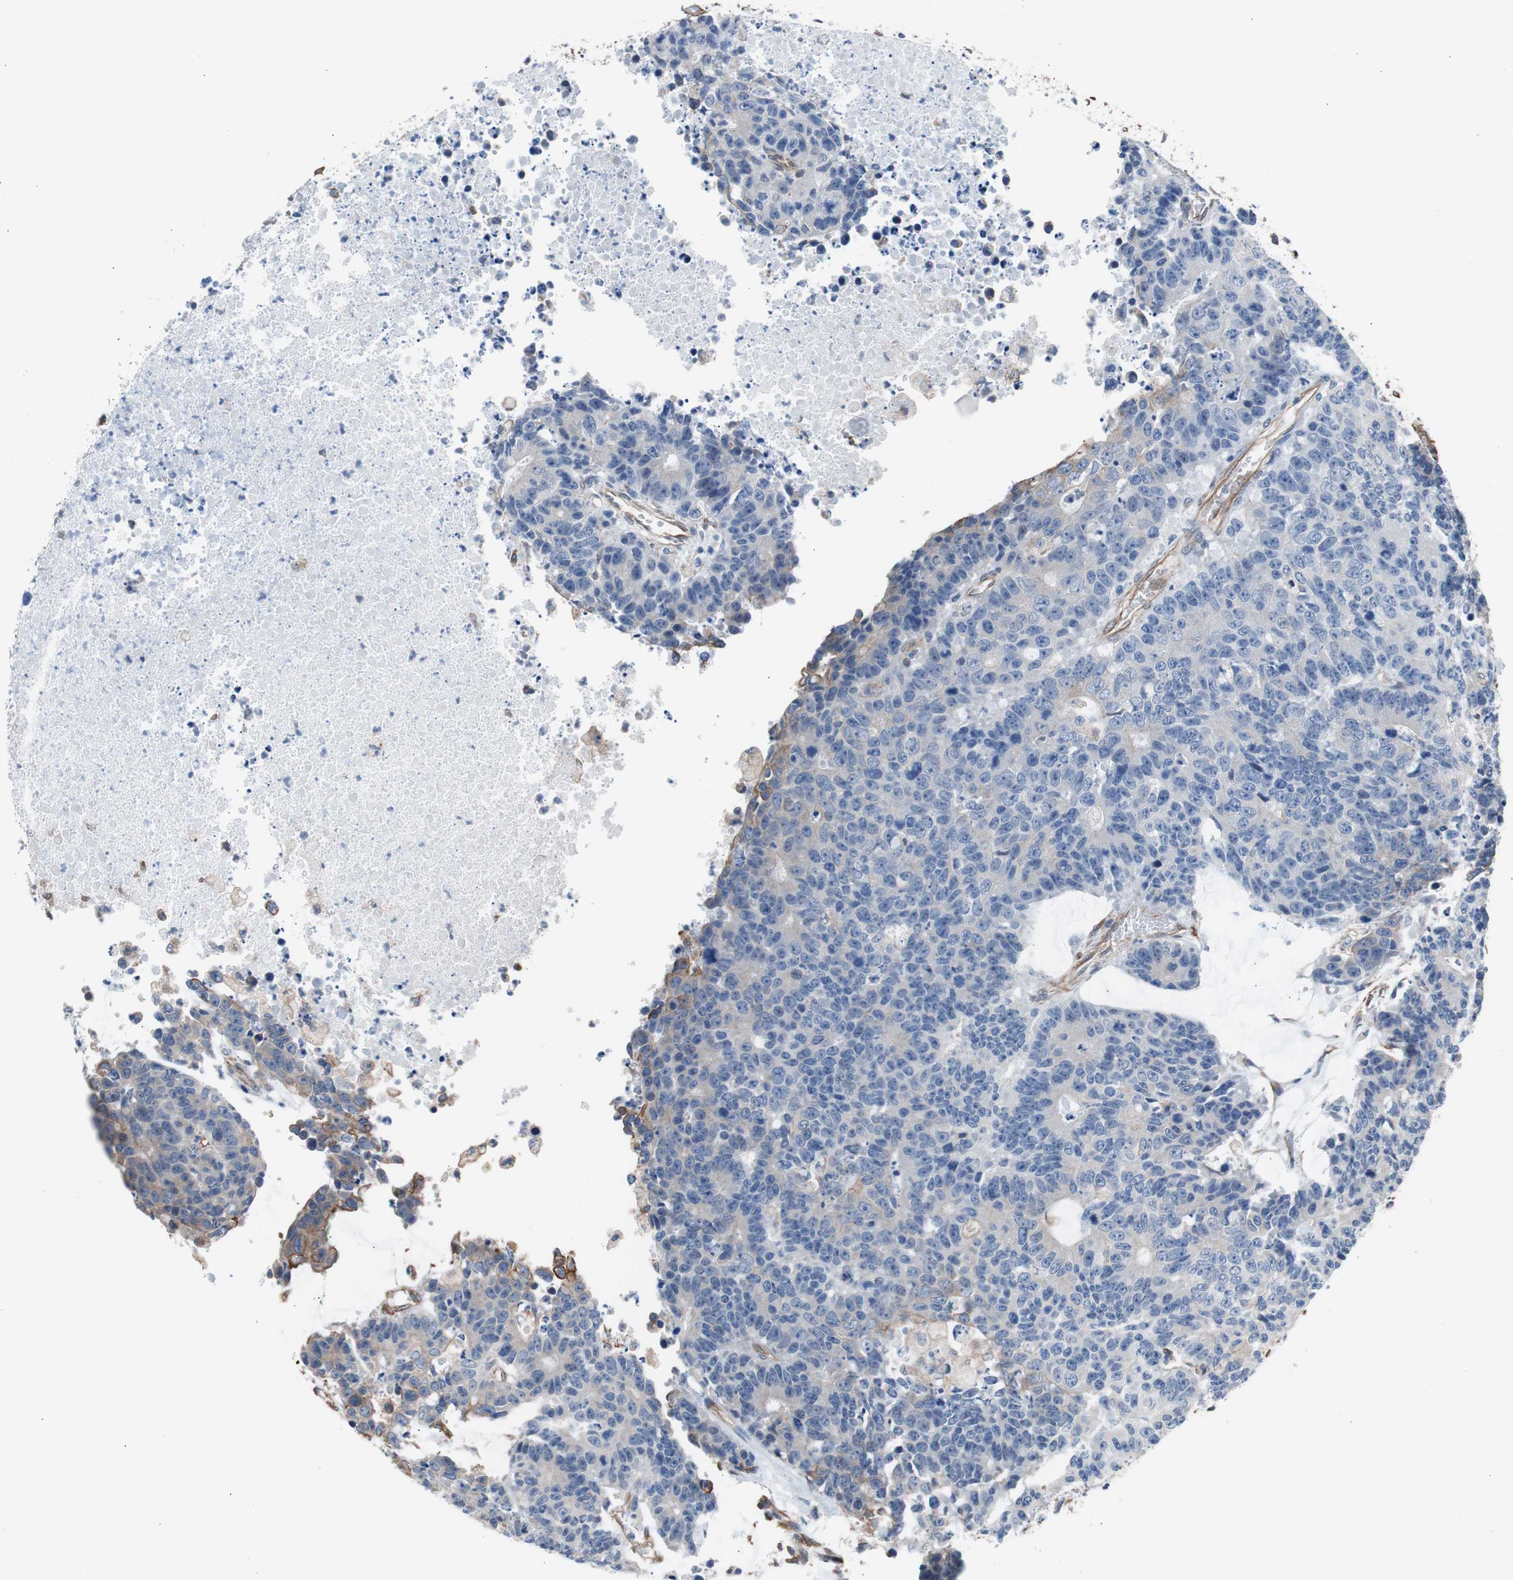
{"staining": {"intensity": "negative", "quantity": "none", "location": "none"}, "tissue": "colorectal cancer", "cell_type": "Tumor cells", "image_type": "cancer", "snomed": [{"axis": "morphology", "description": "Adenocarcinoma, NOS"}, {"axis": "topography", "description": "Colon"}], "caption": "Tumor cells are negative for brown protein staining in adenocarcinoma (colorectal).", "gene": "KIF3B", "patient": {"sex": "female", "age": 86}}